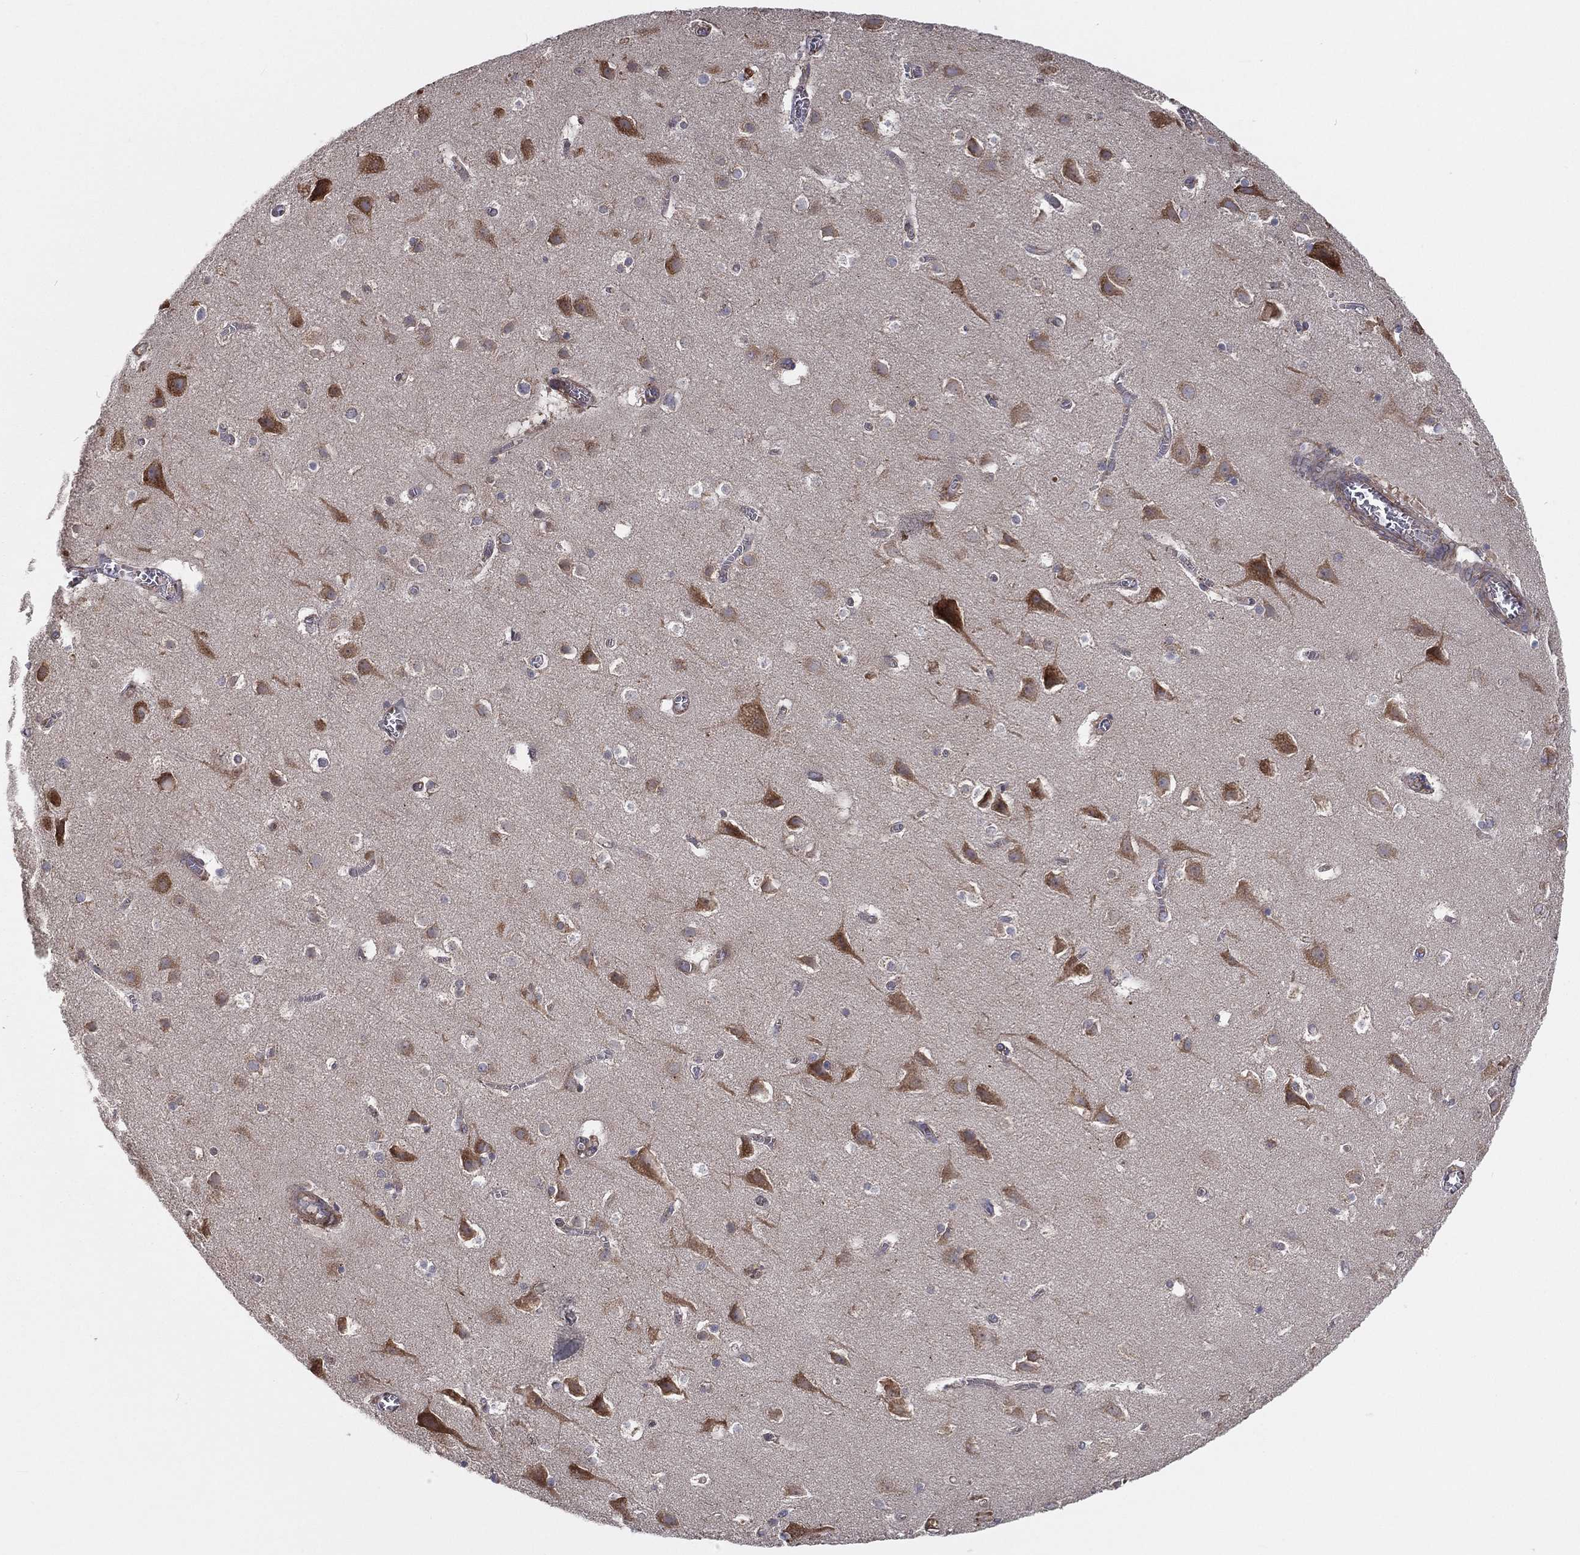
{"staining": {"intensity": "negative", "quantity": "none", "location": "none"}, "tissue": "cerebral cortex", "cell_type": "Endothelial cells", "image_type": "normal", "snomed": [{"axis": "morphology", "description": "Normal tissue, NOS"}, {"axis": "topography", "description": "Cerebral cortex"}], "caption": "Endothelial cells are negative for protein expression in unremarkable human cerebral cortex. Brightfield microscopy of immunohistochemistry (IHC) stained with DAB (brown) and hematoxylin (blue), captured at high magnification.", "gene": "EIF2B5", "patient": {"sex": "male", "age": 59}}